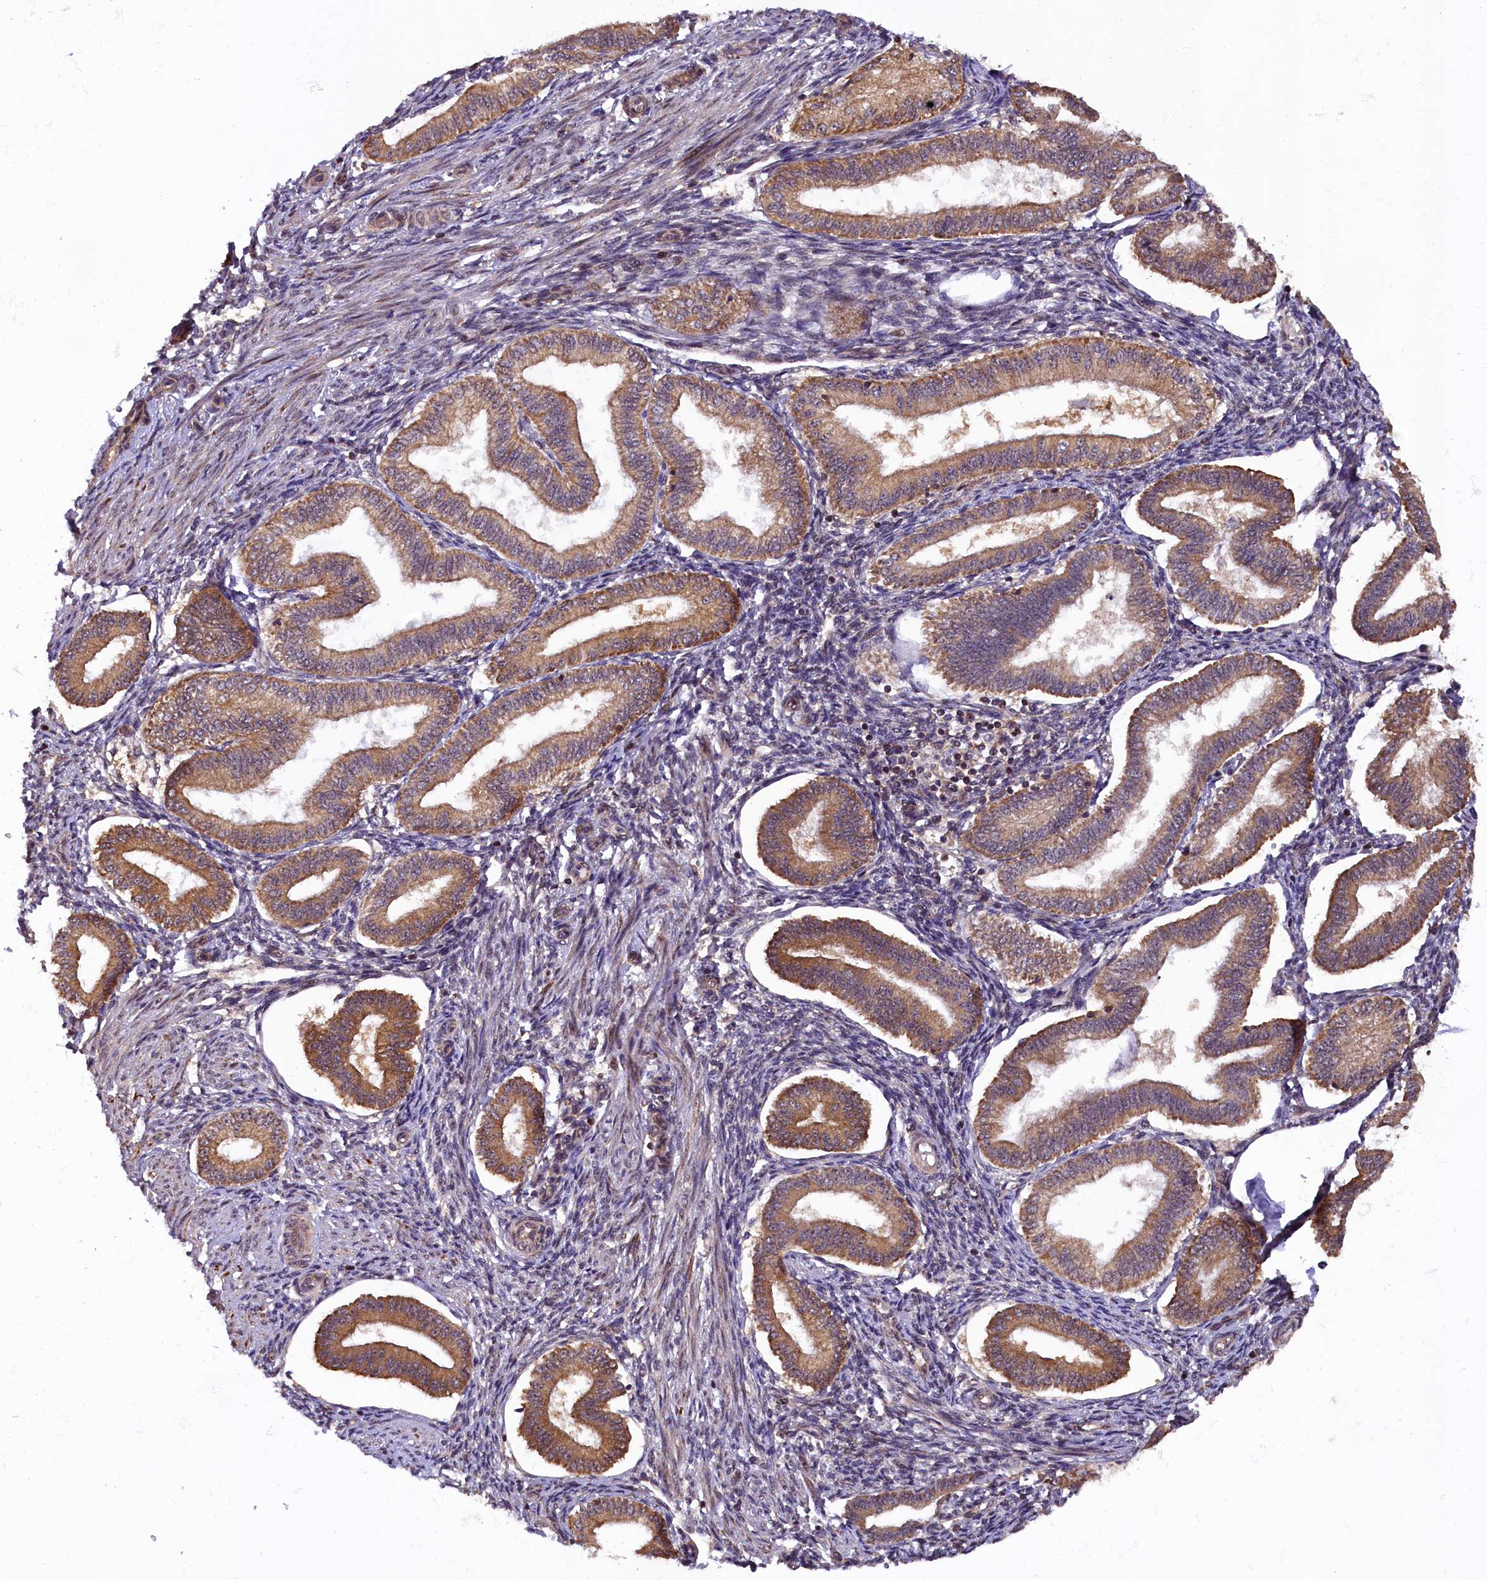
{"staining": {"intensity": "moderate", "quantity": "25%-75%", "location": "cytoplasmic/membranous"}, "tissue": "endometrium", "cell_type": "Cells in endometrial stroma", "image_type": "normal", "snomed": [{"axis": "morphology", "description": "Normal tissue, NOS"}, {"axis": "topography", "description": "Endometrium"}], "caption": "A brown stain shows moderate cytoplasmic/membranous staining of a protein in cells in endometrial stroma of normal human endometrium.", "gene": "DOHH", "patient": {"sex": "female", "age": 39}}